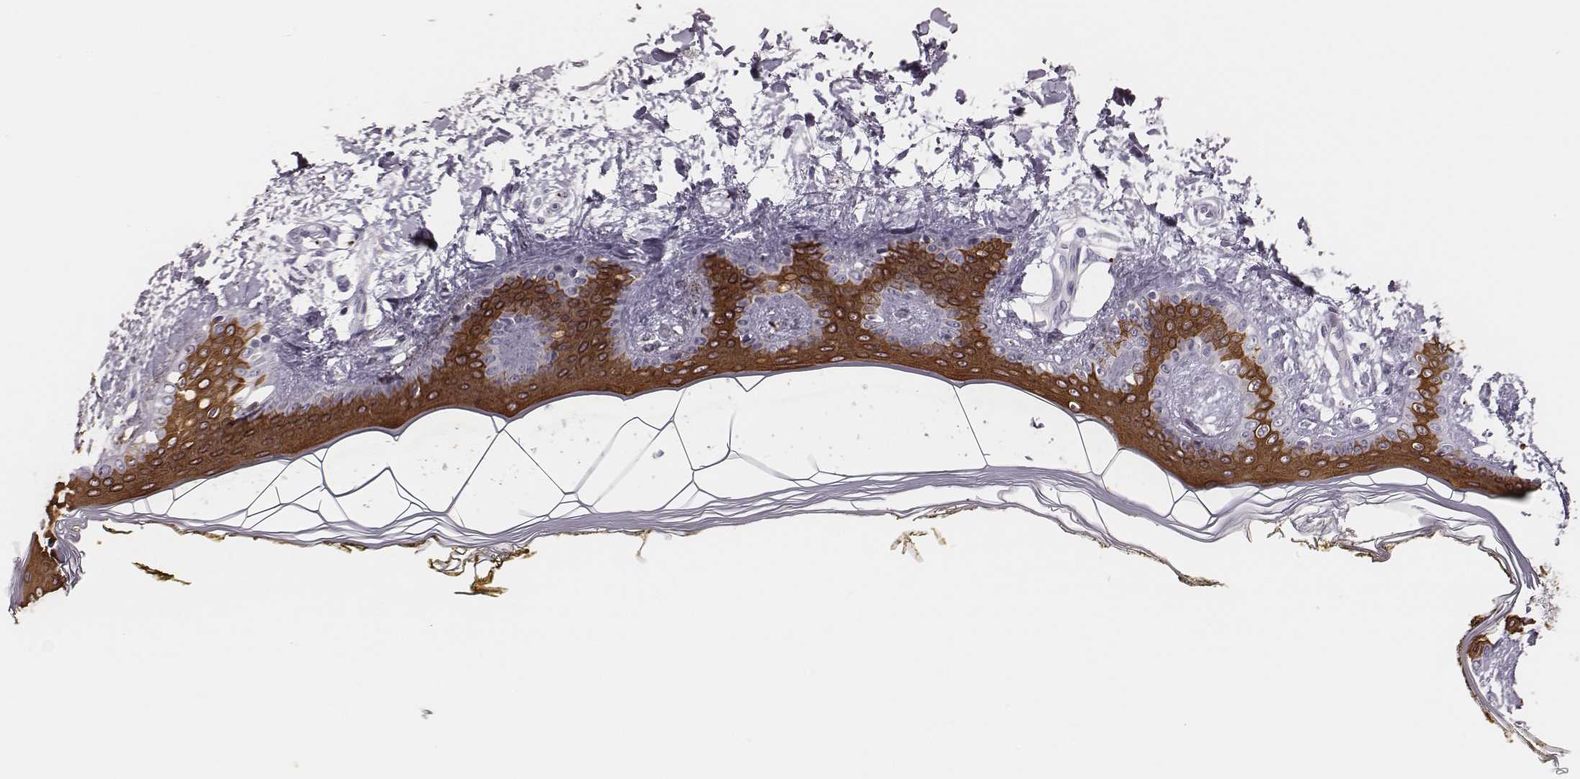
{"staining": {"intensity": "negative", "quantity": "none", "location": "none"}, "tissue": "skin", "cell_type": "Fibroblasts", "image_type": "normal", "snomed": [{"axis": "morphology", "description": "Normal tissue, NOS"}, {"axis": "topography", "description": "Skin"}], "caption": "Fibroblasts are negative for brown protein staining in normal skin. (DAB immunohistochemistry visualized using brightfield microscopy, high magnification).", "gene": "ADGRF4", "patient": {"sex": "female", "age": 34}}